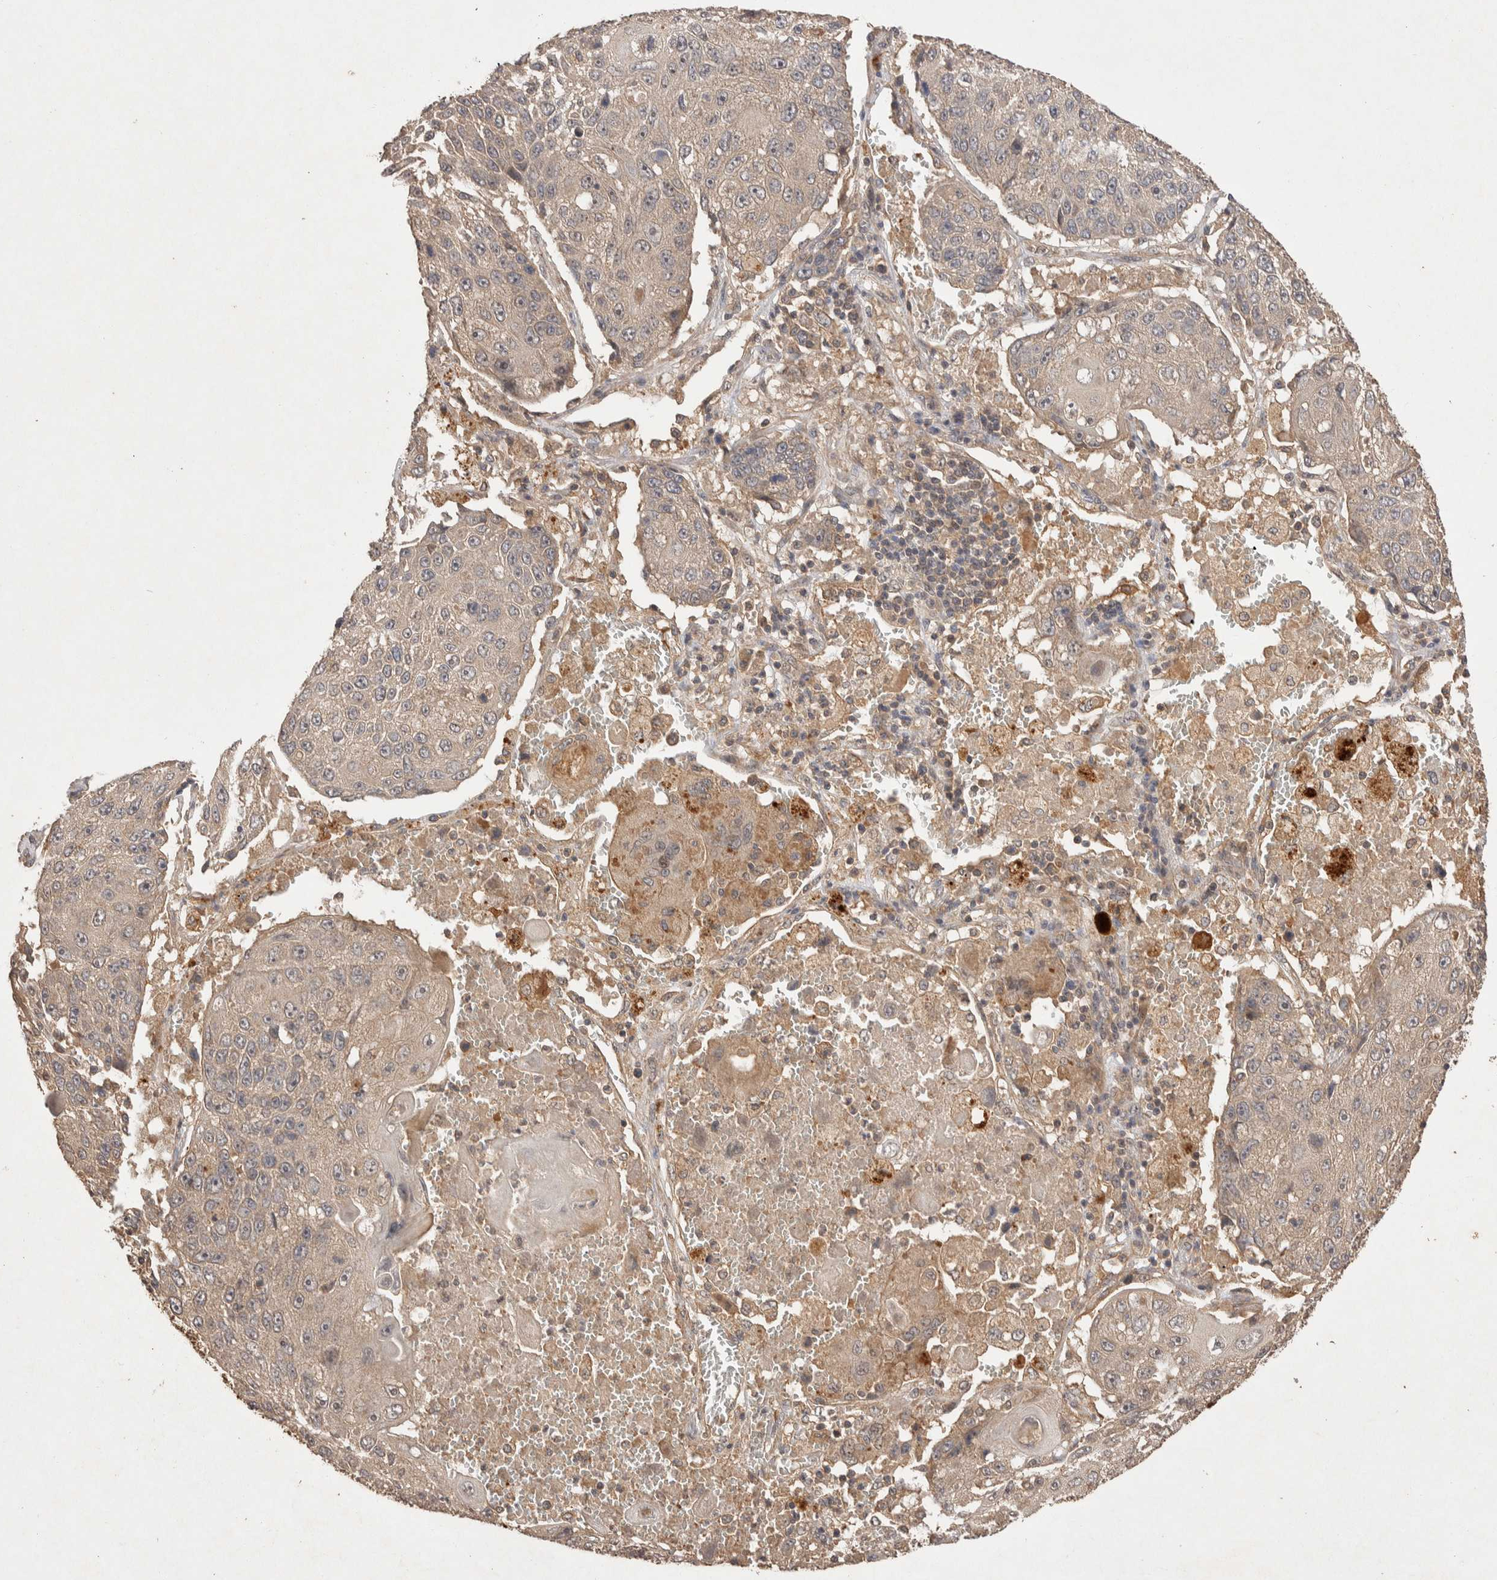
{"staining": {"intensity": "weak", "quantity": "25%-75%", "location": "cytoplasmic/membranous"}, "tissue": "lung cancer", "cell_type": "Tumor cells", "image_type": "cancer", "snomed": [{"axis": "morphology", "description": "Squamous cell carcinoma, NOS"}, {"axis": "topography", "description": "Lung"}], "caption": "Protein staining demonstrates weak cytoplasmic/membranous expression in about 25%-75% of tumor cells in lung cancer.", "gene": "NSMAF", "patient": {"sex": "male", "age": 61}}